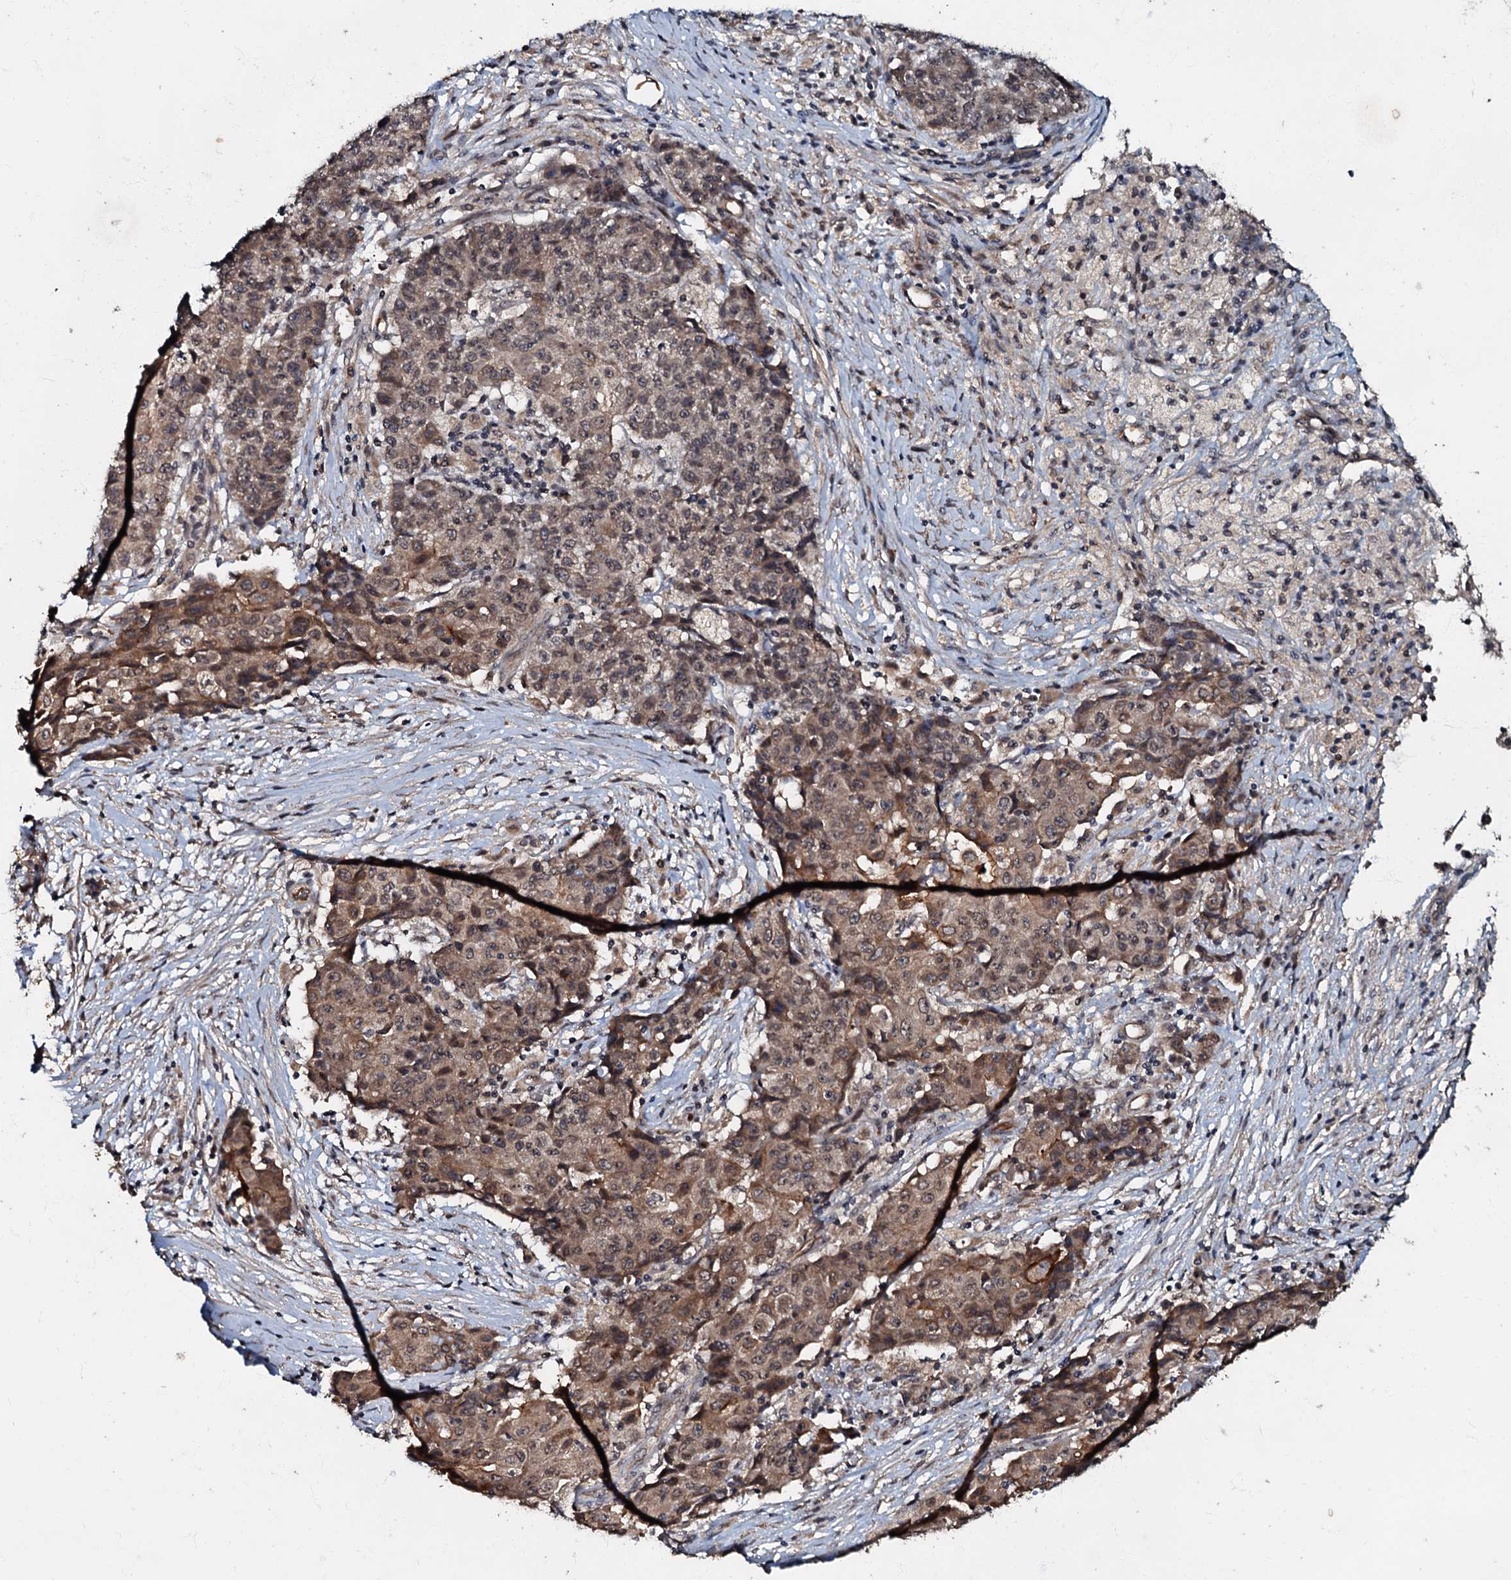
{"staining": {"intensity": "moderate", "quantity": ">75%", "location": "cytoplasmic/membranous"}, "tissue": "ovarian cancer", "cell_type": "Tumor cells", "image_type": "cancer", "snomed": [{"axis": "morphology", "description": "Carcinoma, endometroid"}, {"axis": "topography", "description": "Ovary"}], "caption": "Endometroid carcinoma (ovarian) stained with a protein marker exhibits moderate staining in tumor cells.", "gene": "MANSC4", "patient": {"sex": "female", "age": 42}}